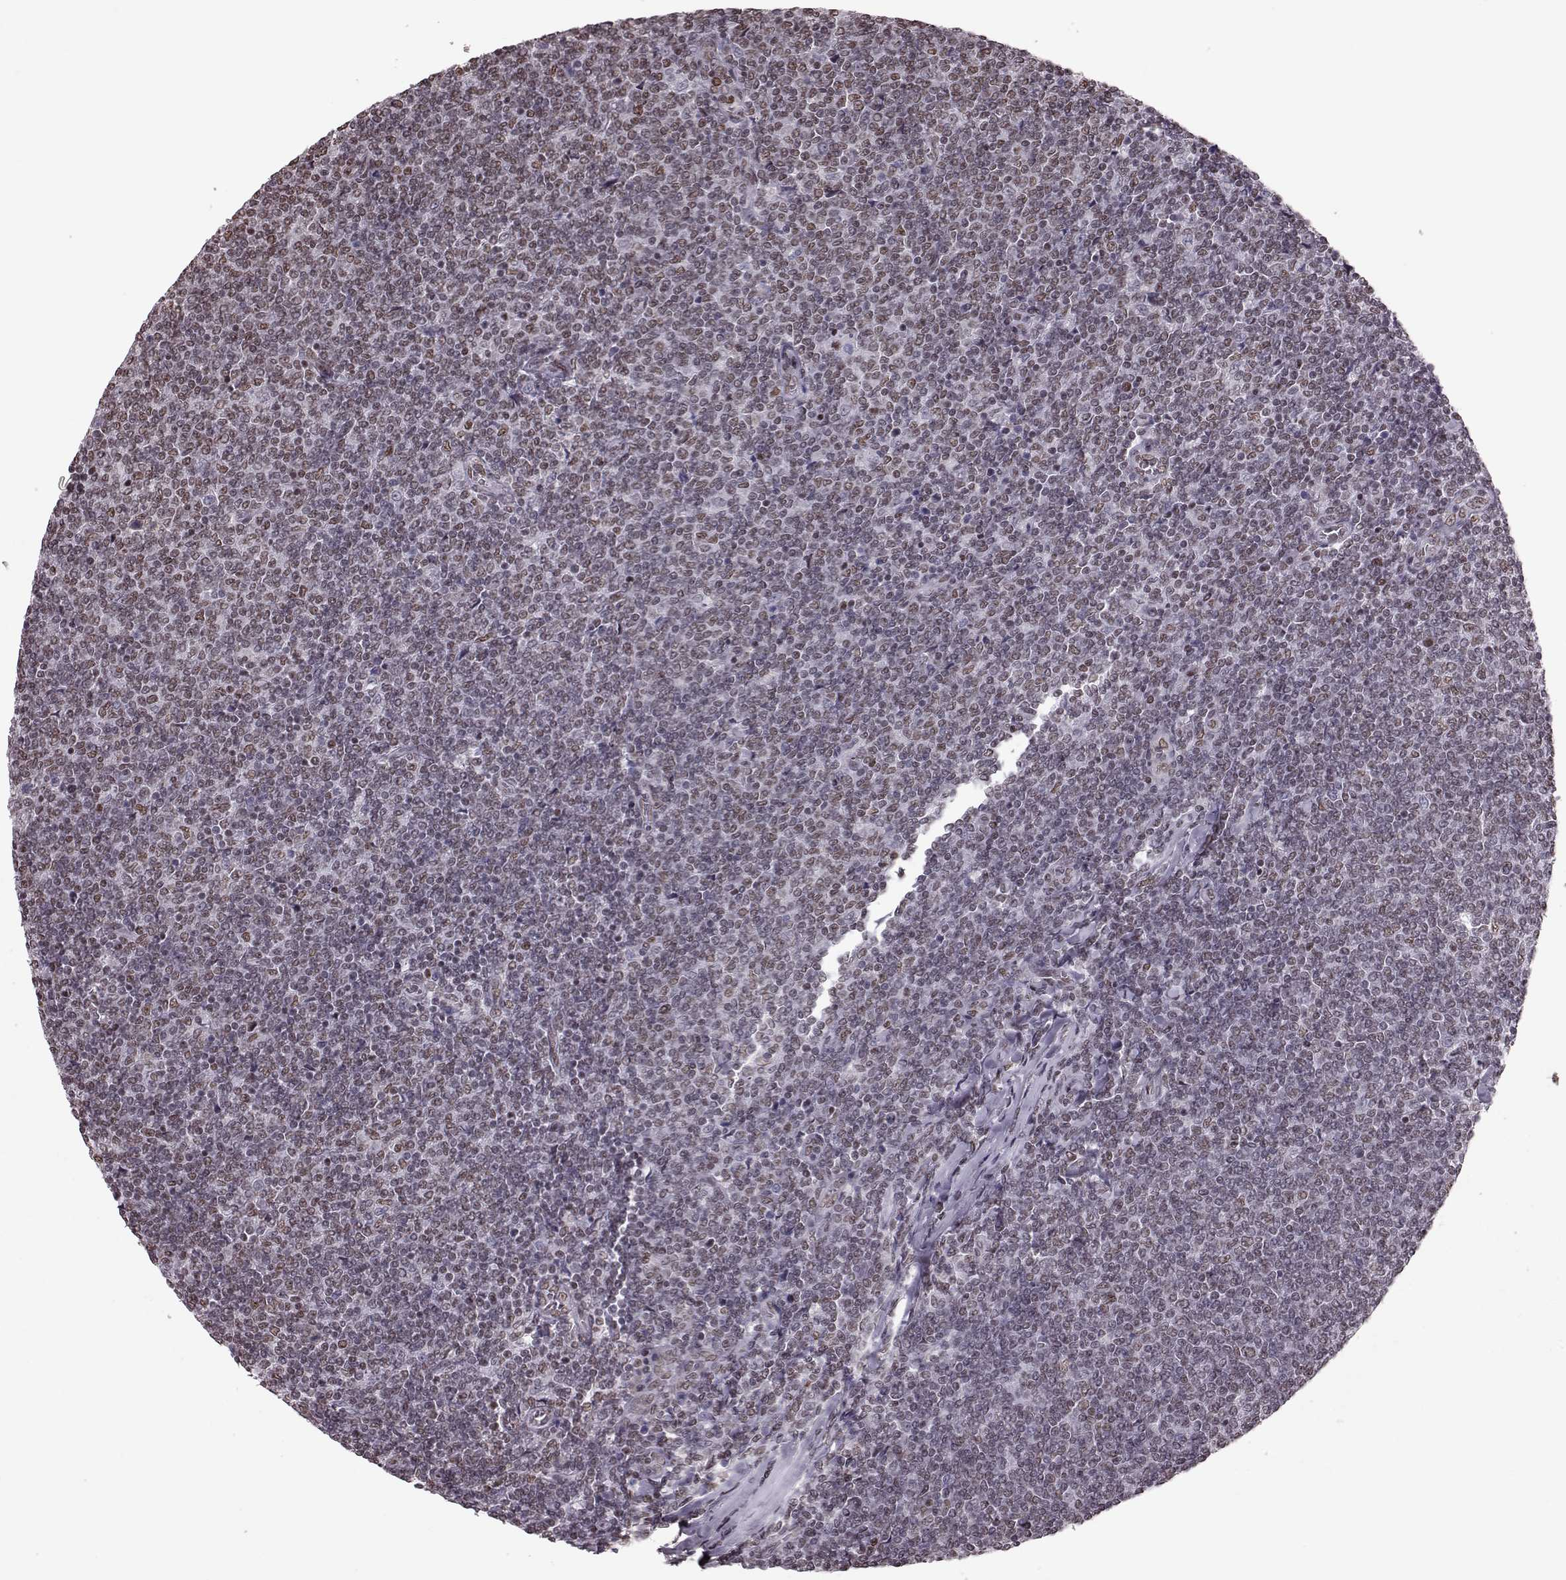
{"staining": {"intensity": "weak", "quantity": ">75%", "location": "nuclear"}, "tissue": "lymphoma", "cell_type": "Tumor cells", "image_type": "cancer", "snomed": [{"axis": "morphology", "description": "Malignant lymphoma, non-Hodgkin's type, Low grade"}, {"axis": "topography", "description": "Lymph node"}], "caption": "Protein analysis of malignant lymphoma, non-Hodgkin's type (low-grade) tissue demonstrates weak nuclear positivity in approximately >75% of tumor cells.", "gene": "NR2C1", "patient": {"sex": "male", "age": 52}}